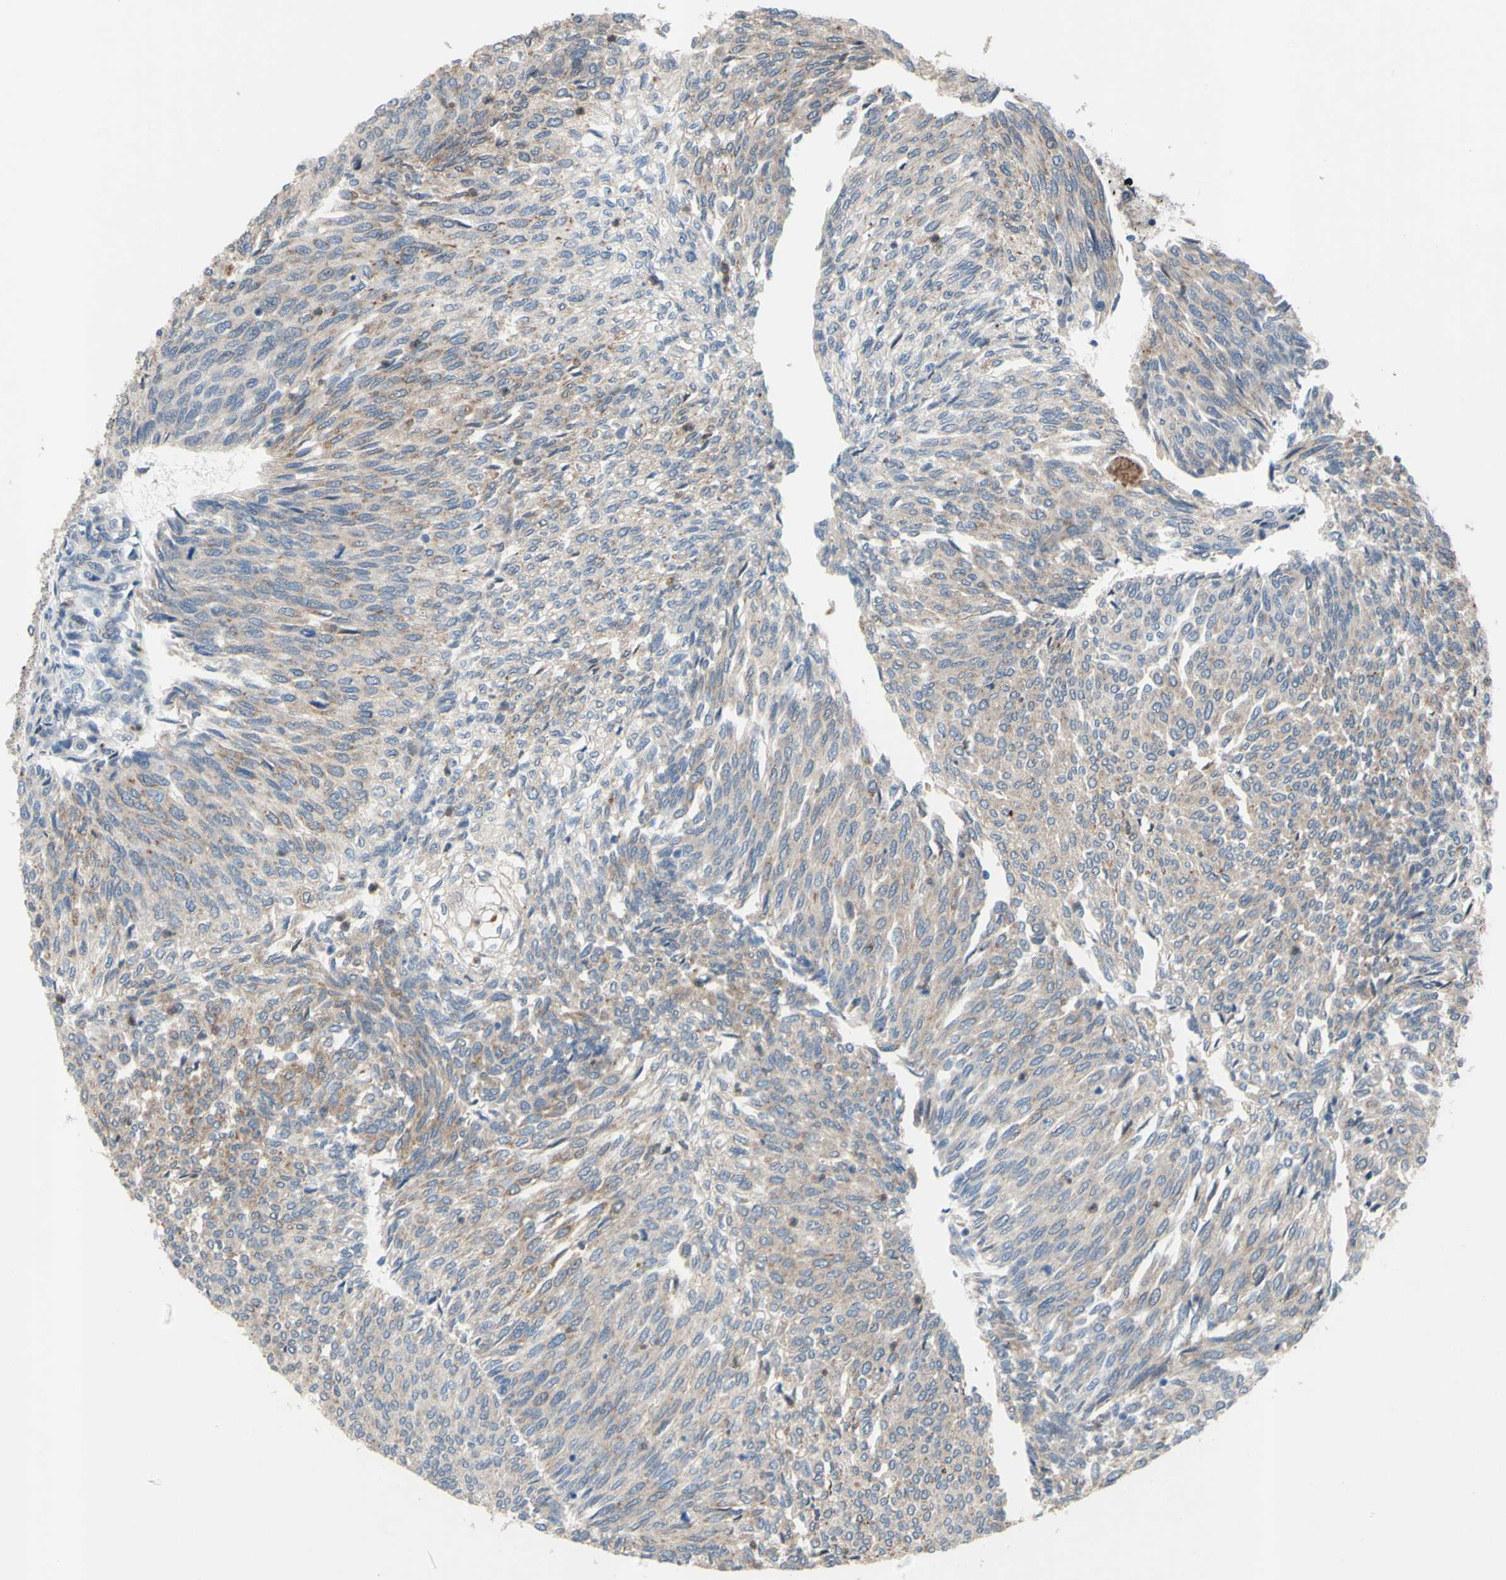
{"staining": {"intensity": "weak", "quantity": ">75%", "location": "cytoplasmic/membranous"}, "tissue": "urothelial cancer", "cell_type": "Tumor cells", "image_type": "cancer", "snomed": [{"axis": "morphology", "description": "Urothelial carcinoma, Low grade"}, {"axis": "topography", "description": "Urinary bladder"}], "caption": "A brown stain labels weak cytoplasmic/membranous staining of a protein in human low-grade urothelial carcinoma tumor cells.", "gene": "GRAMD2B", "patient": {"sex": "female", "age": 79}}